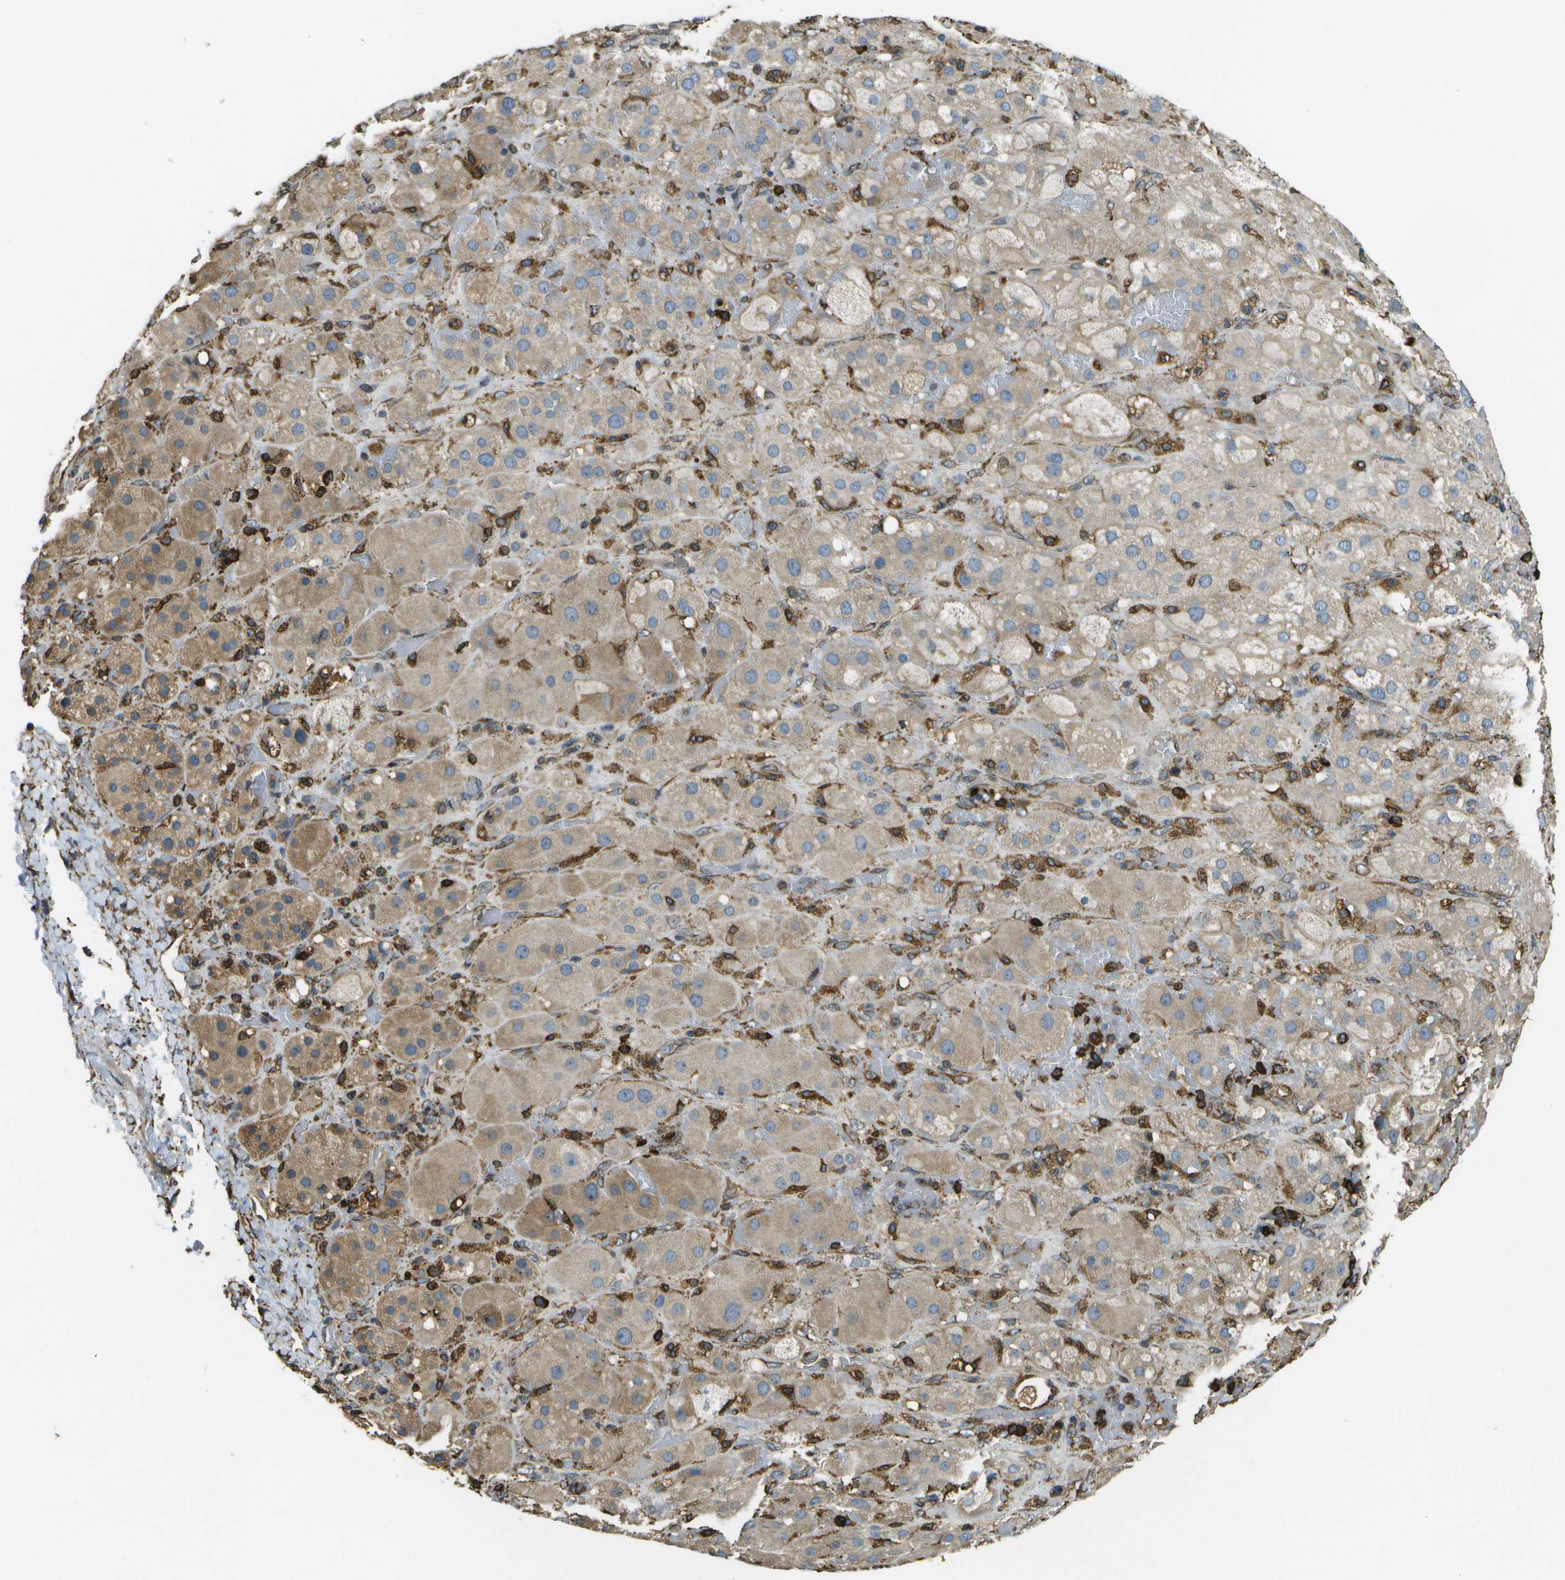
{"staining": {"intensity": "weak", "quantity": ">75%", "location": "cytoplasmic/membranous"}, "tissue": "adrenal gland", "cell_type": "Glandular cells", "image_type": "normal", "snomed": [{"axis": "morphology", "description": "Normal tissue, NOS"}, {"axis": "topography", "description": "Adrenal gland"}], "caption": "A brown stain shows weak cytoplasmic/membranous positivity of a protein in glandular cells of benign human adrenal gland. (Stains: DAB (3,3'-diaminobenzidine) in brown, nuclei in blue, Microscopy: brightfield microscopy at high magnification).", "gene": "PDIA4", "patient": {"sex": "female", "age": 47}}